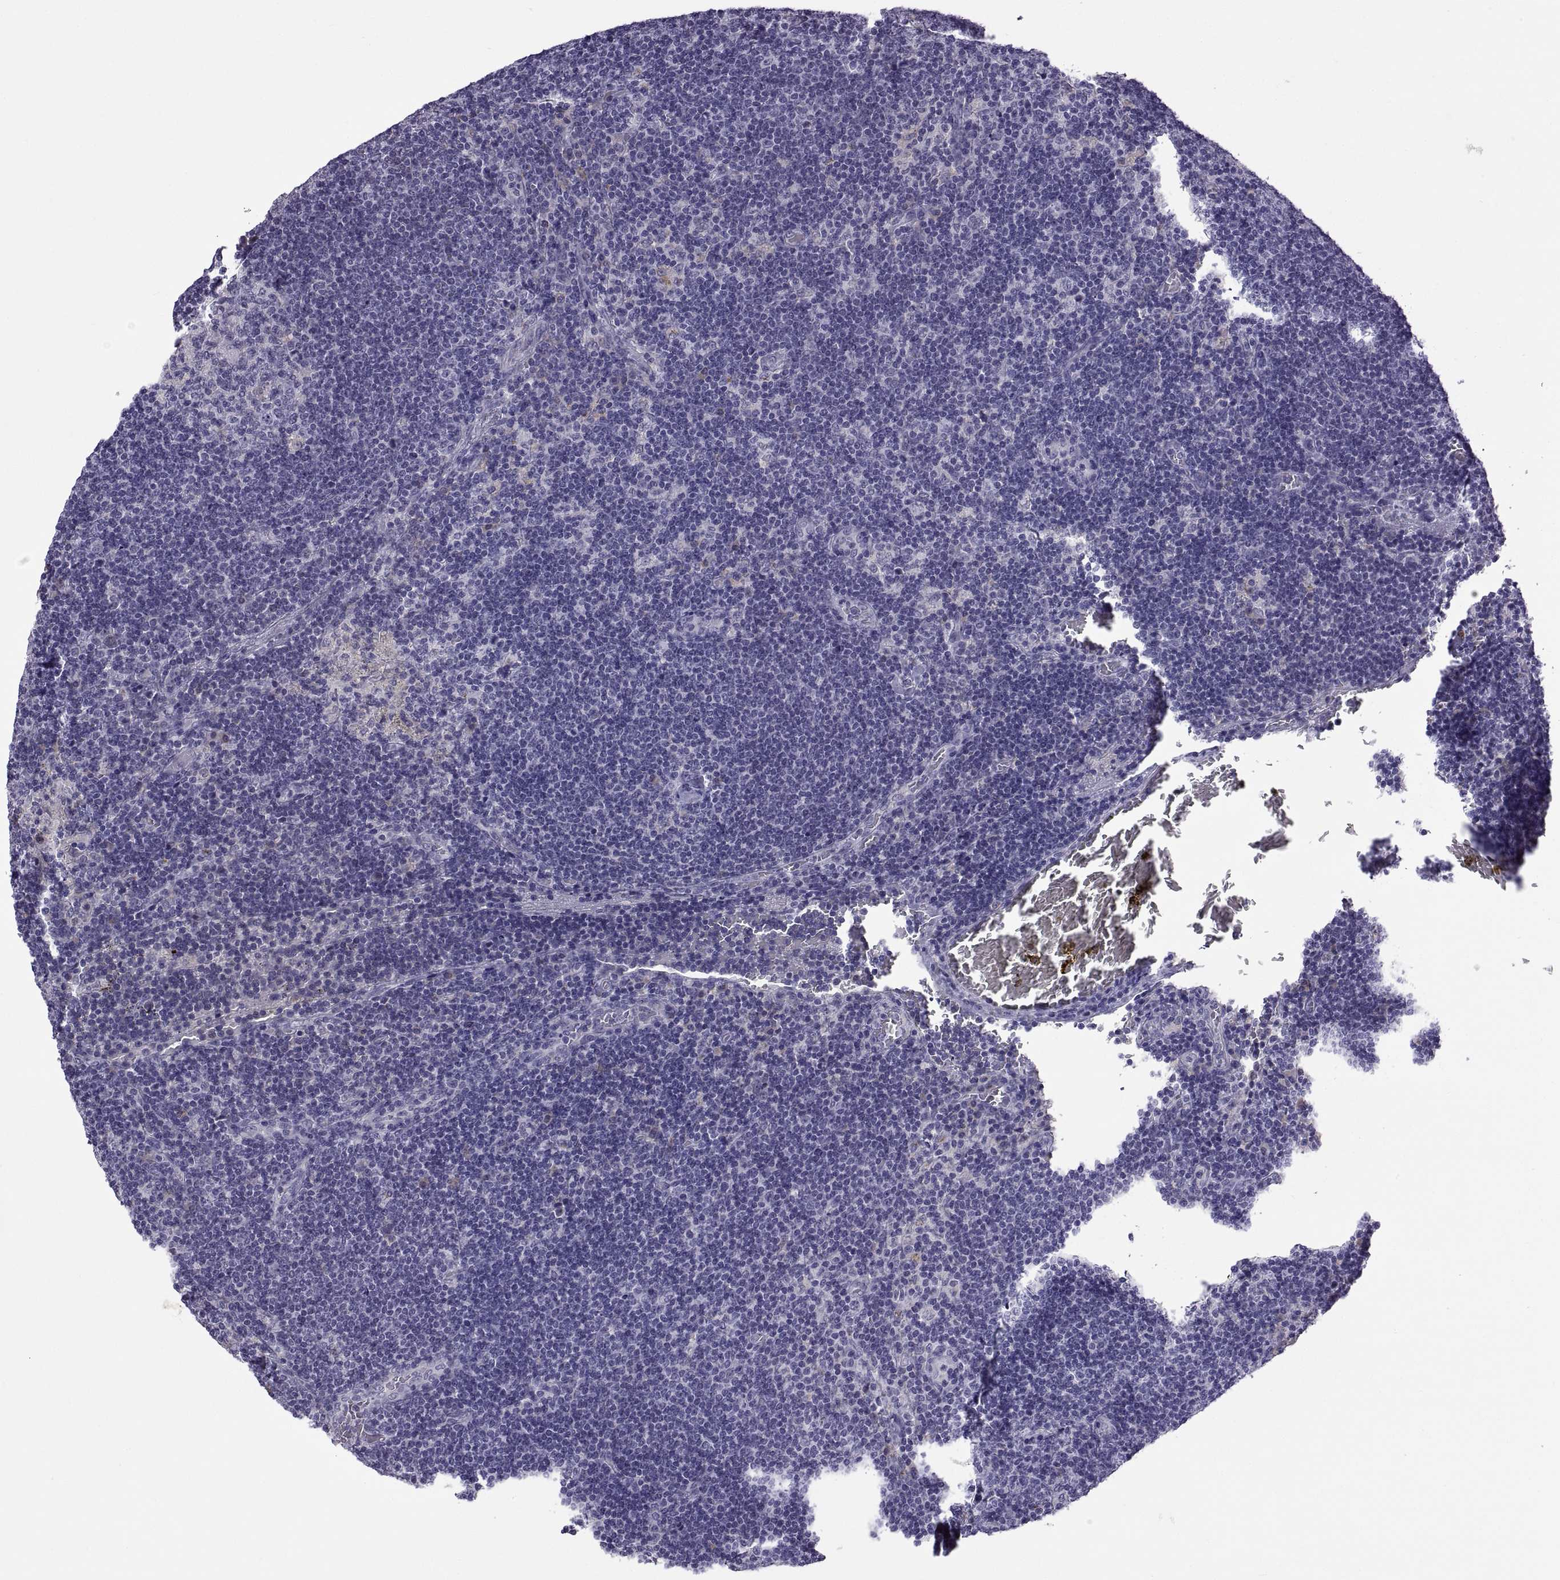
{"staining": {"intensity": "negative", "quantity": "none", "location": "none"}, "tissue": "lymph node", "cell_type": "Germinal center cells", "image_type": "normal", "snomed": [{"axis": "morphology", "description": "Normal tissue, NOS"}, {"axis": "topography", "description": "Lymph node"}], "caption": "Germinal center cells show no significant protein staining in benign lymph node. Nuclei are stained in blue.", "gene": "MAGEB18", "patient": {"sex": "male", "age": 63}}